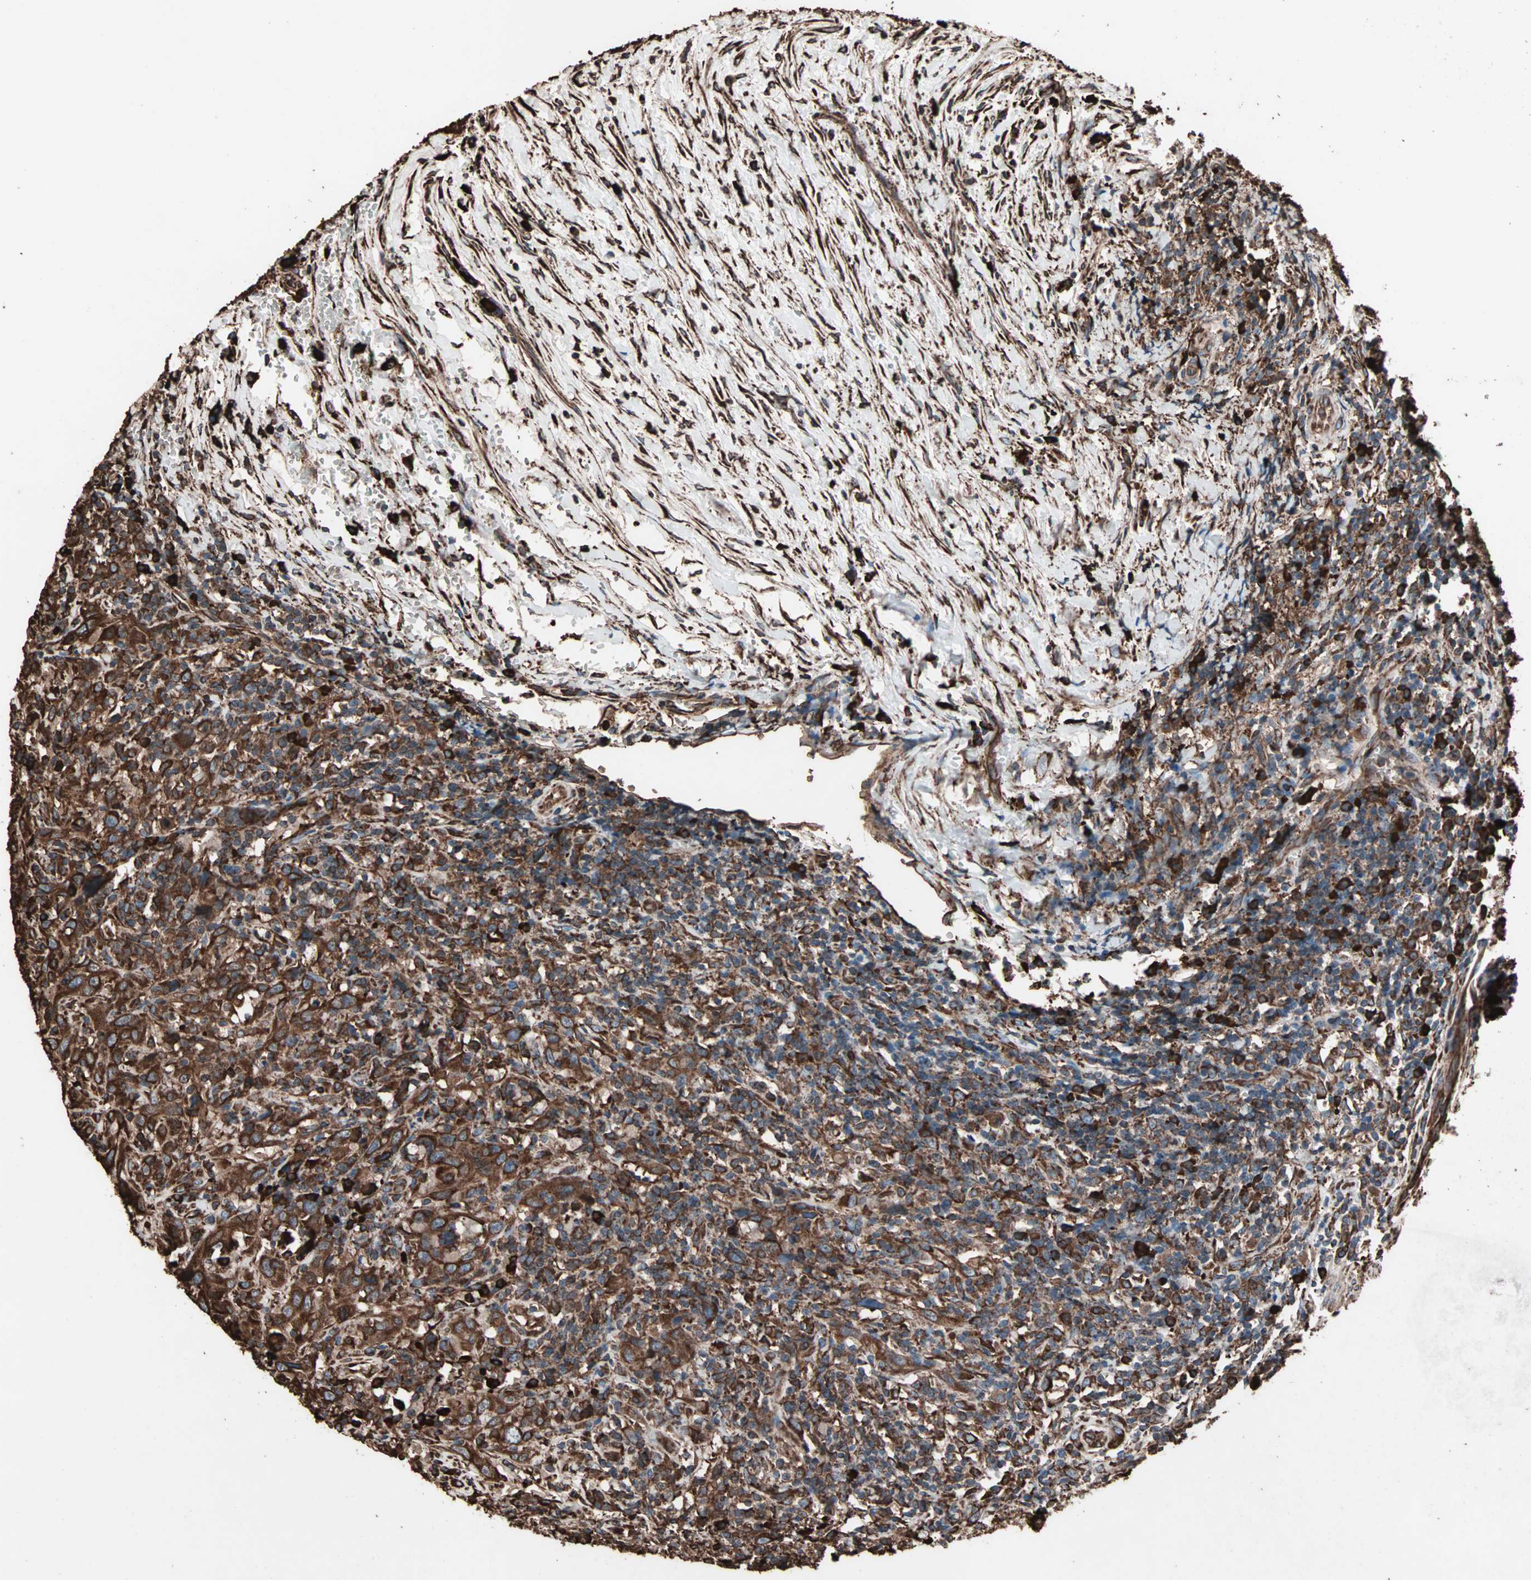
{"staining": {"intensity": "strong", "quantity": ">75%", "location": "cytoplasmic/membranous"}, "tissue": "urothelial cancer", "cell_type": "Tumor cells", "image_type": "cancer", "snomed": [{"axis": "morphology", "description": "Urothelial carcinoma, High grade"}, {"axis": "topography", "description": "Urinary bladder"}], "caption": "This photomicrograph shows immunohistochemistry staining of urothelial carcinoma (high-grade), with high strong cytoplasmic/membranous positivity in about >75% of tumor cells.", "gene": "HSP90B1", "patient": {"sex": "male", "age": 61}}